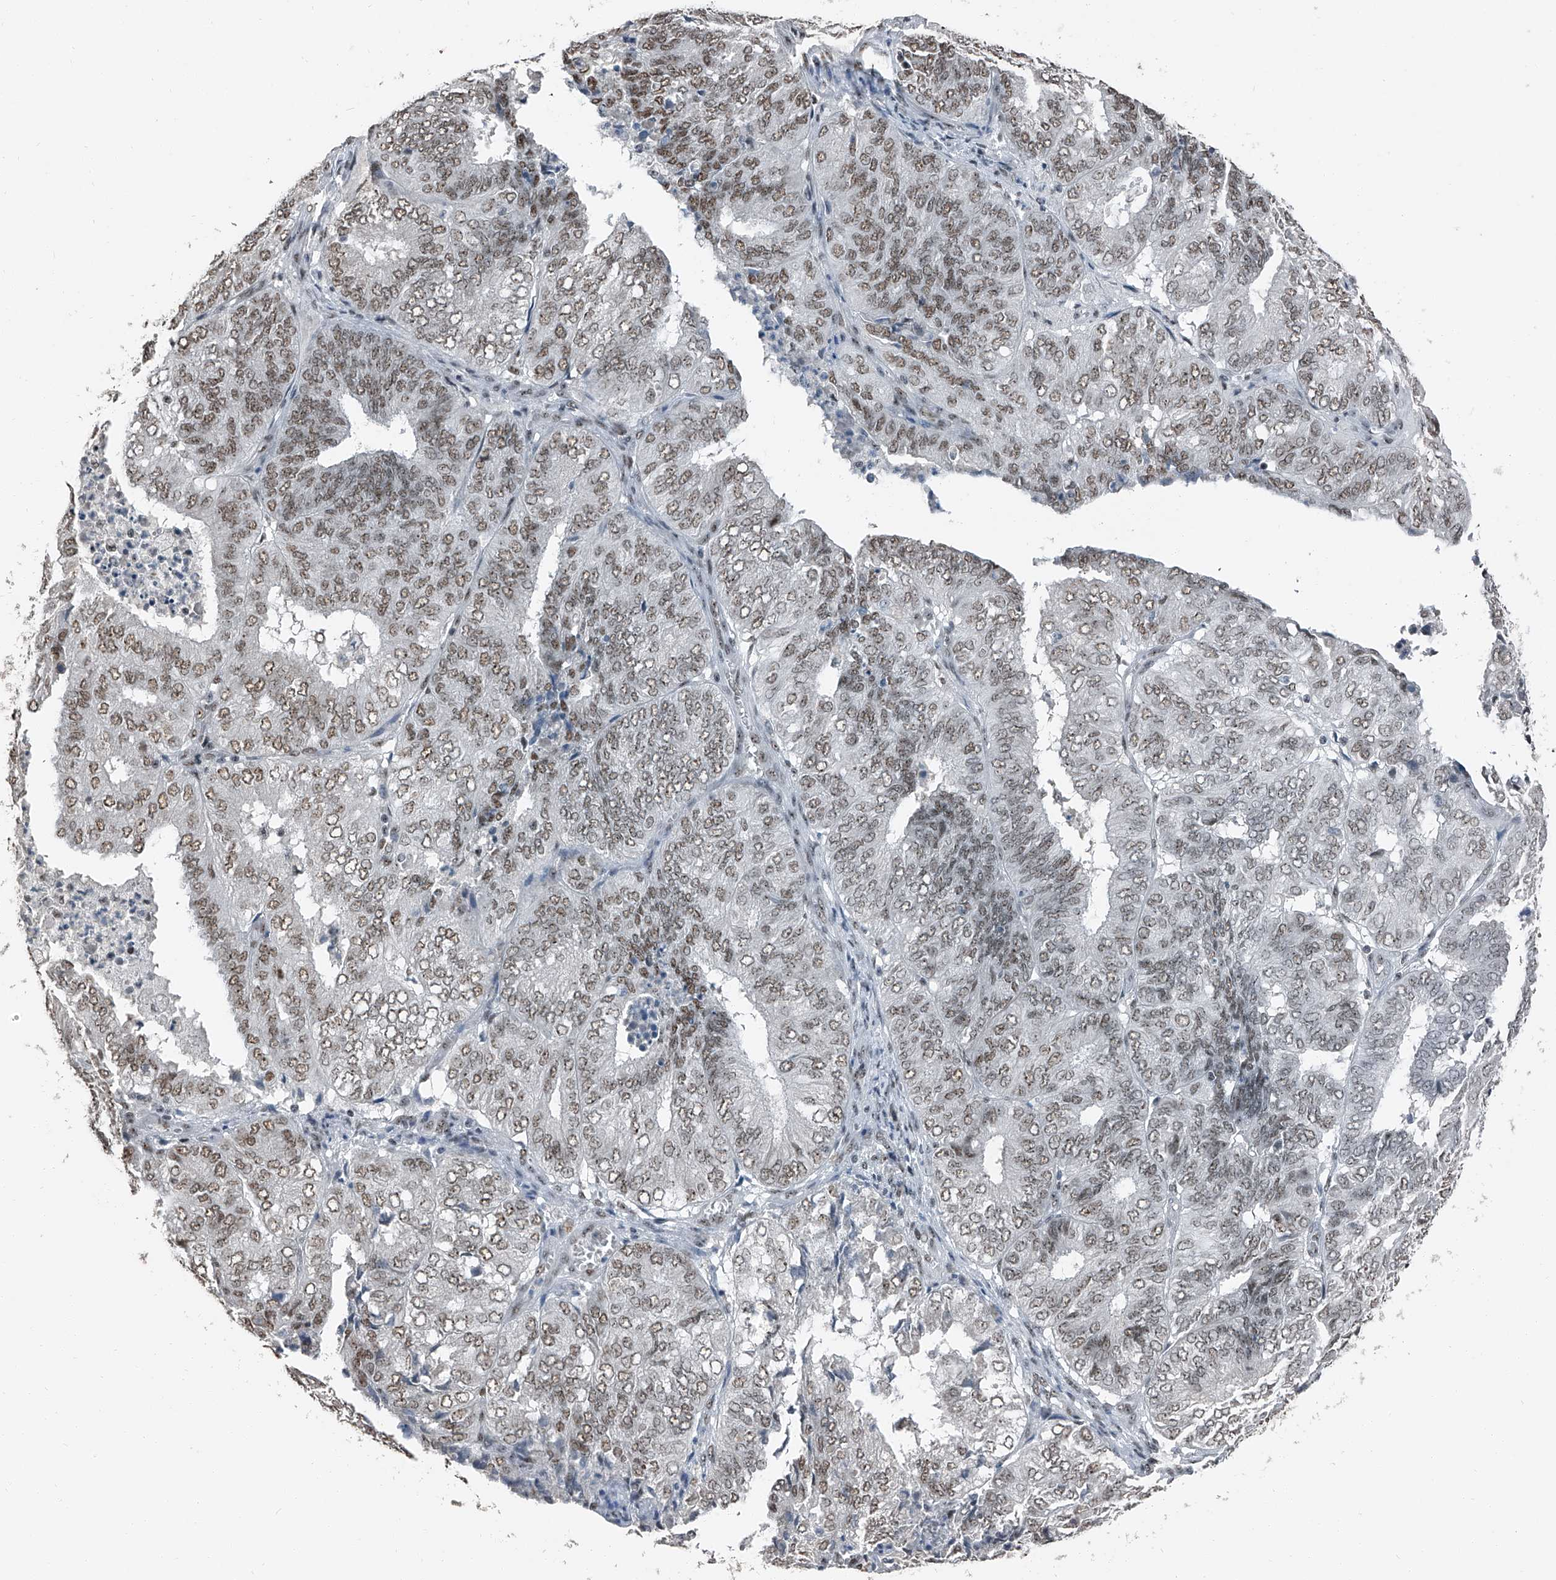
{"staining": {"intensity": "weak", "quantity": ">75%", "location": "nuclear"}, "tissue": "endometrial cancer", "cell_type": "Tumor cells", "image_type": "cancer", "snomed": [{"axis": "morphology", "description": "Adenocarcinoma, NOS"}, {"axis": "topography", "description": "Uterus"}], "caption": "Tumor cells display weak nuclear positivity in approximately >75% of cells in endometrial adenocarcinoma.", "gene": "TCOF1", "patient": {"sex": "female", "age": 60}}